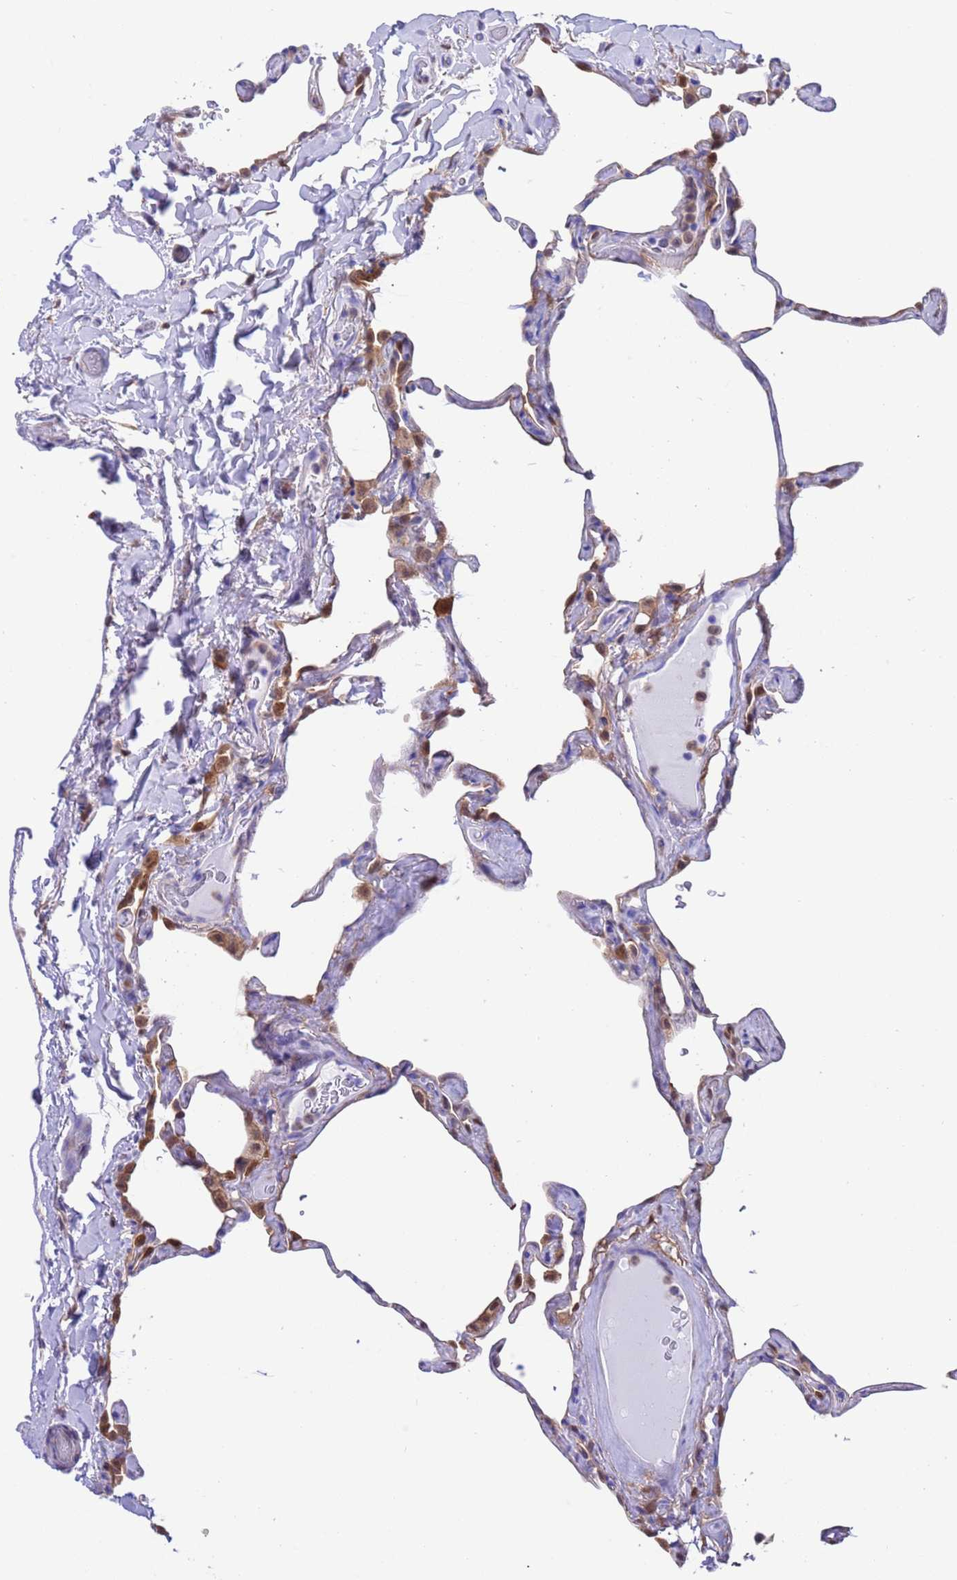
{"staining": {"intensity": "moderate", "quantity": "<25%", "location": "cytoplasmic/membranous"}, "tissue": "lung", "cell_type": "Alveolar cells", "image_type": "normal", "snomed": [{"axis": "morphology", "description": "Normal tissue, NOS"}, {"axis": "topography", "description": "Lung"}], "caption": "Lung stained with DAB (3,3'-diaminobenzidine) immunohistochemistry exhibits low levels of moderate cytoplasmic/membranous positivity in about <25% of alveolar cells.", "gene": "C6orf47", "patient": {"sex": "male", "age": 65}}